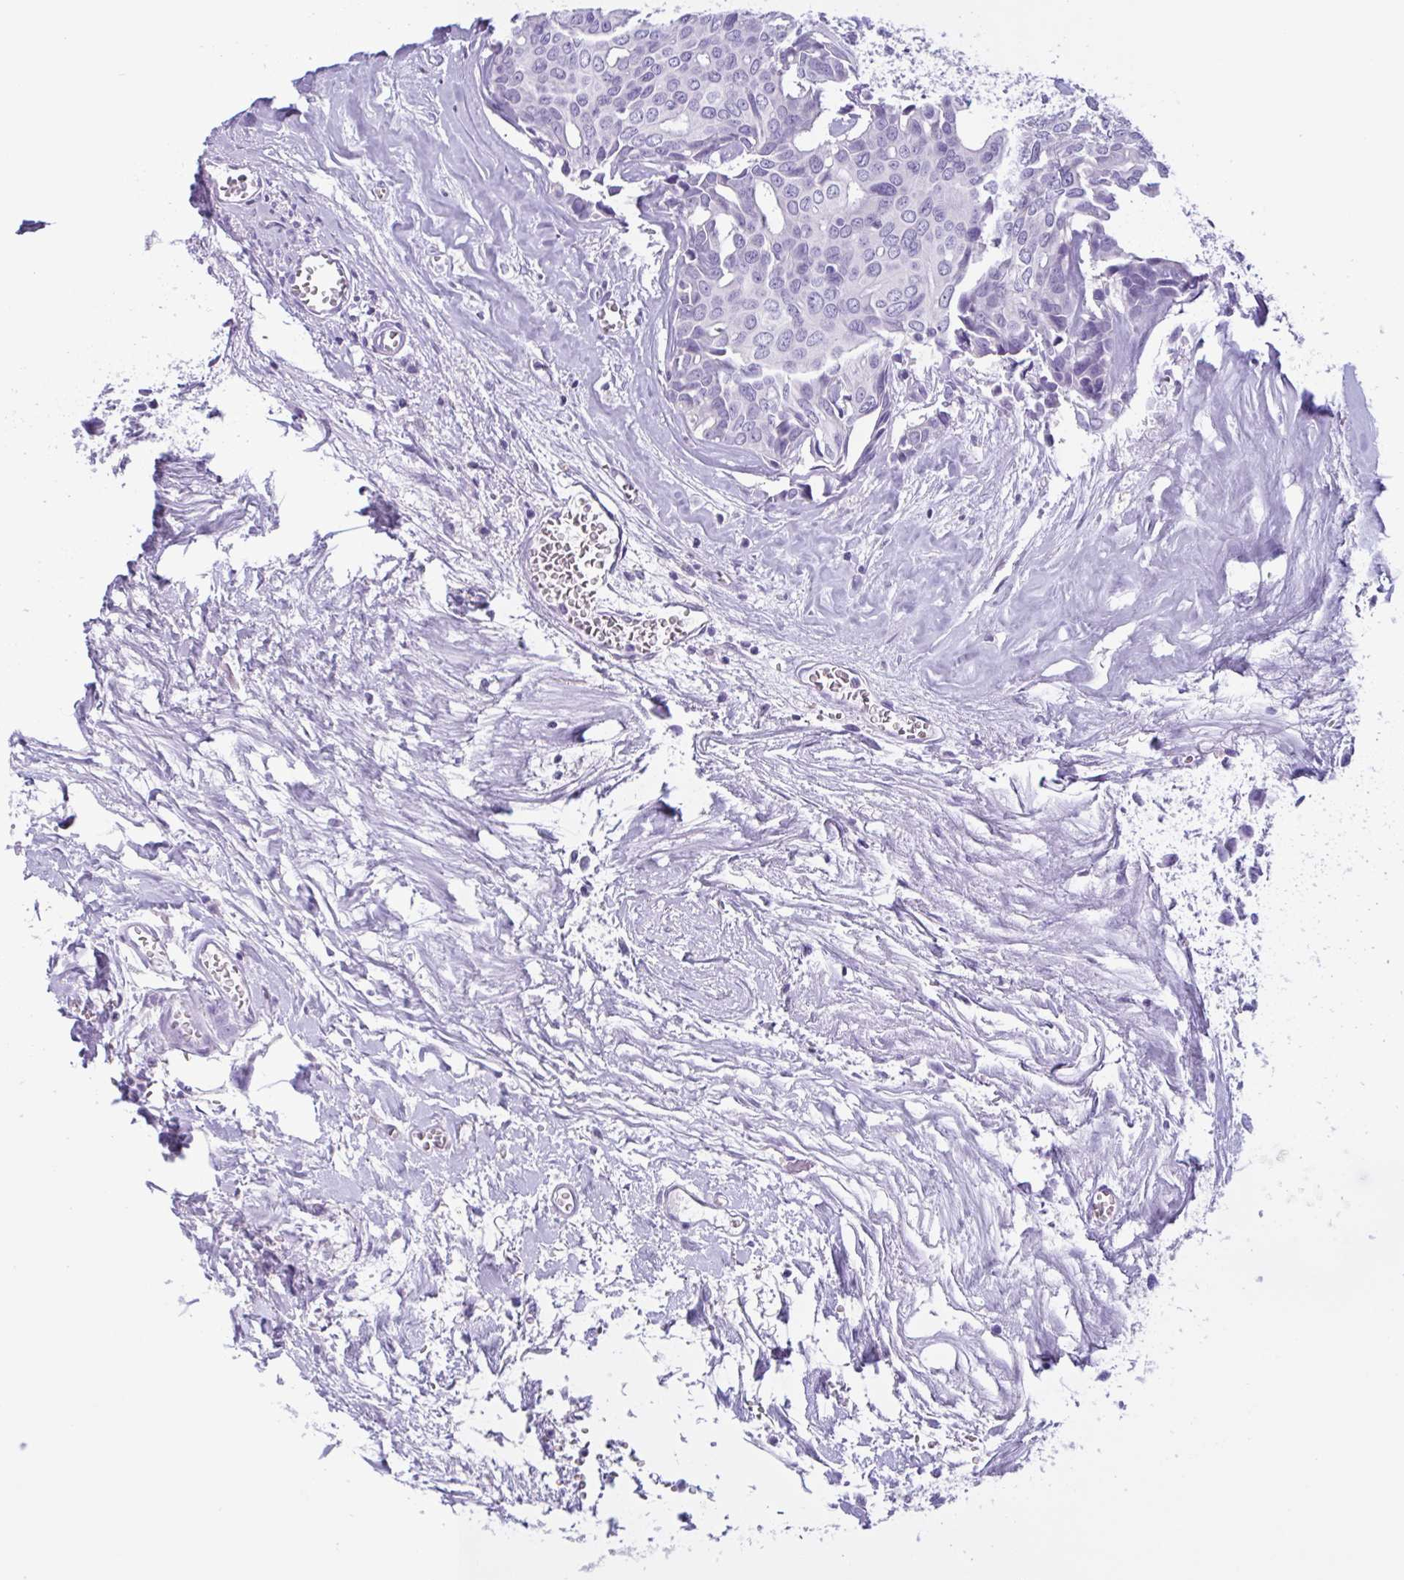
{"staining": {"intensity": "negative", "quantity": "none", "location": "none"}, "tissue": "breast cancer", "cell_type": "Tumor cells", "image_type": "cancer", "snomed": [{"axis": "morphology", "description": "Duct carcinoma"}, {"axis": "topography", "description": "Breast"}], "caption": "This is an immunohistochemistry (IHC) histopathology image of breast invasive ductal carcinoma. There is no expression in tumor cells.", "gene": "INAFM1", "patient": {"sex": "female", "age": 54}}